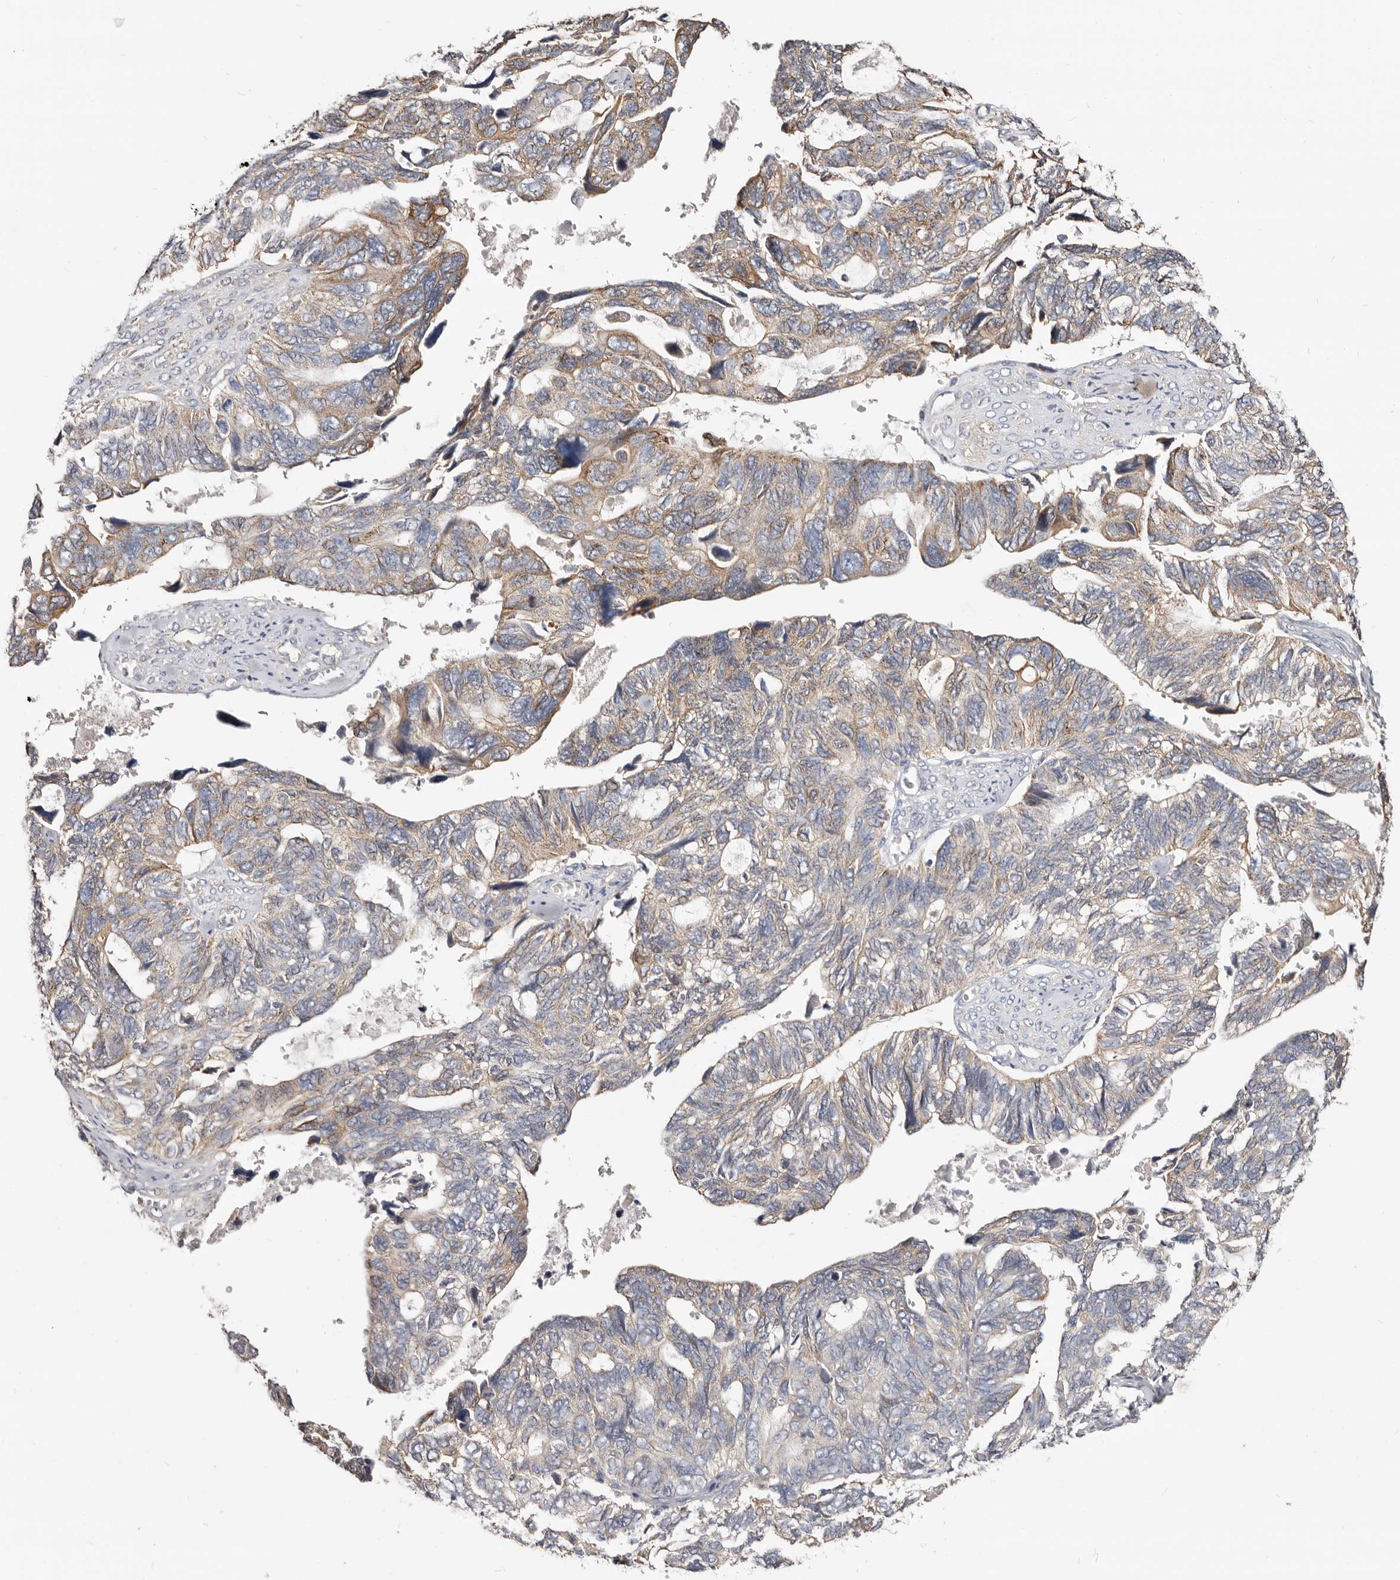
{"staining": {"intensity": "weak", "quantity": "25%-75%", "location": "cytoplasmic/membranous"}, "tissue": "ovarian cancer", "cell_type": "Tumor cells", "image_type": "cancer", "snomed": [{"axis": "morphology", "description": "Cystadenocarcinoma, serous, NOS"}, {"axis": "topography", "description": "Ovary"}], "caption": "This micrograph displays immunohistochemistry staining of ovarian cancer (serous cystadenocarcinoma), with low weak cytoplasmic/membranous expression in approximately 25%-75% of tumor cells.", "gene": "LRRC25", "patient": {"sex": "female", "age": 79}}